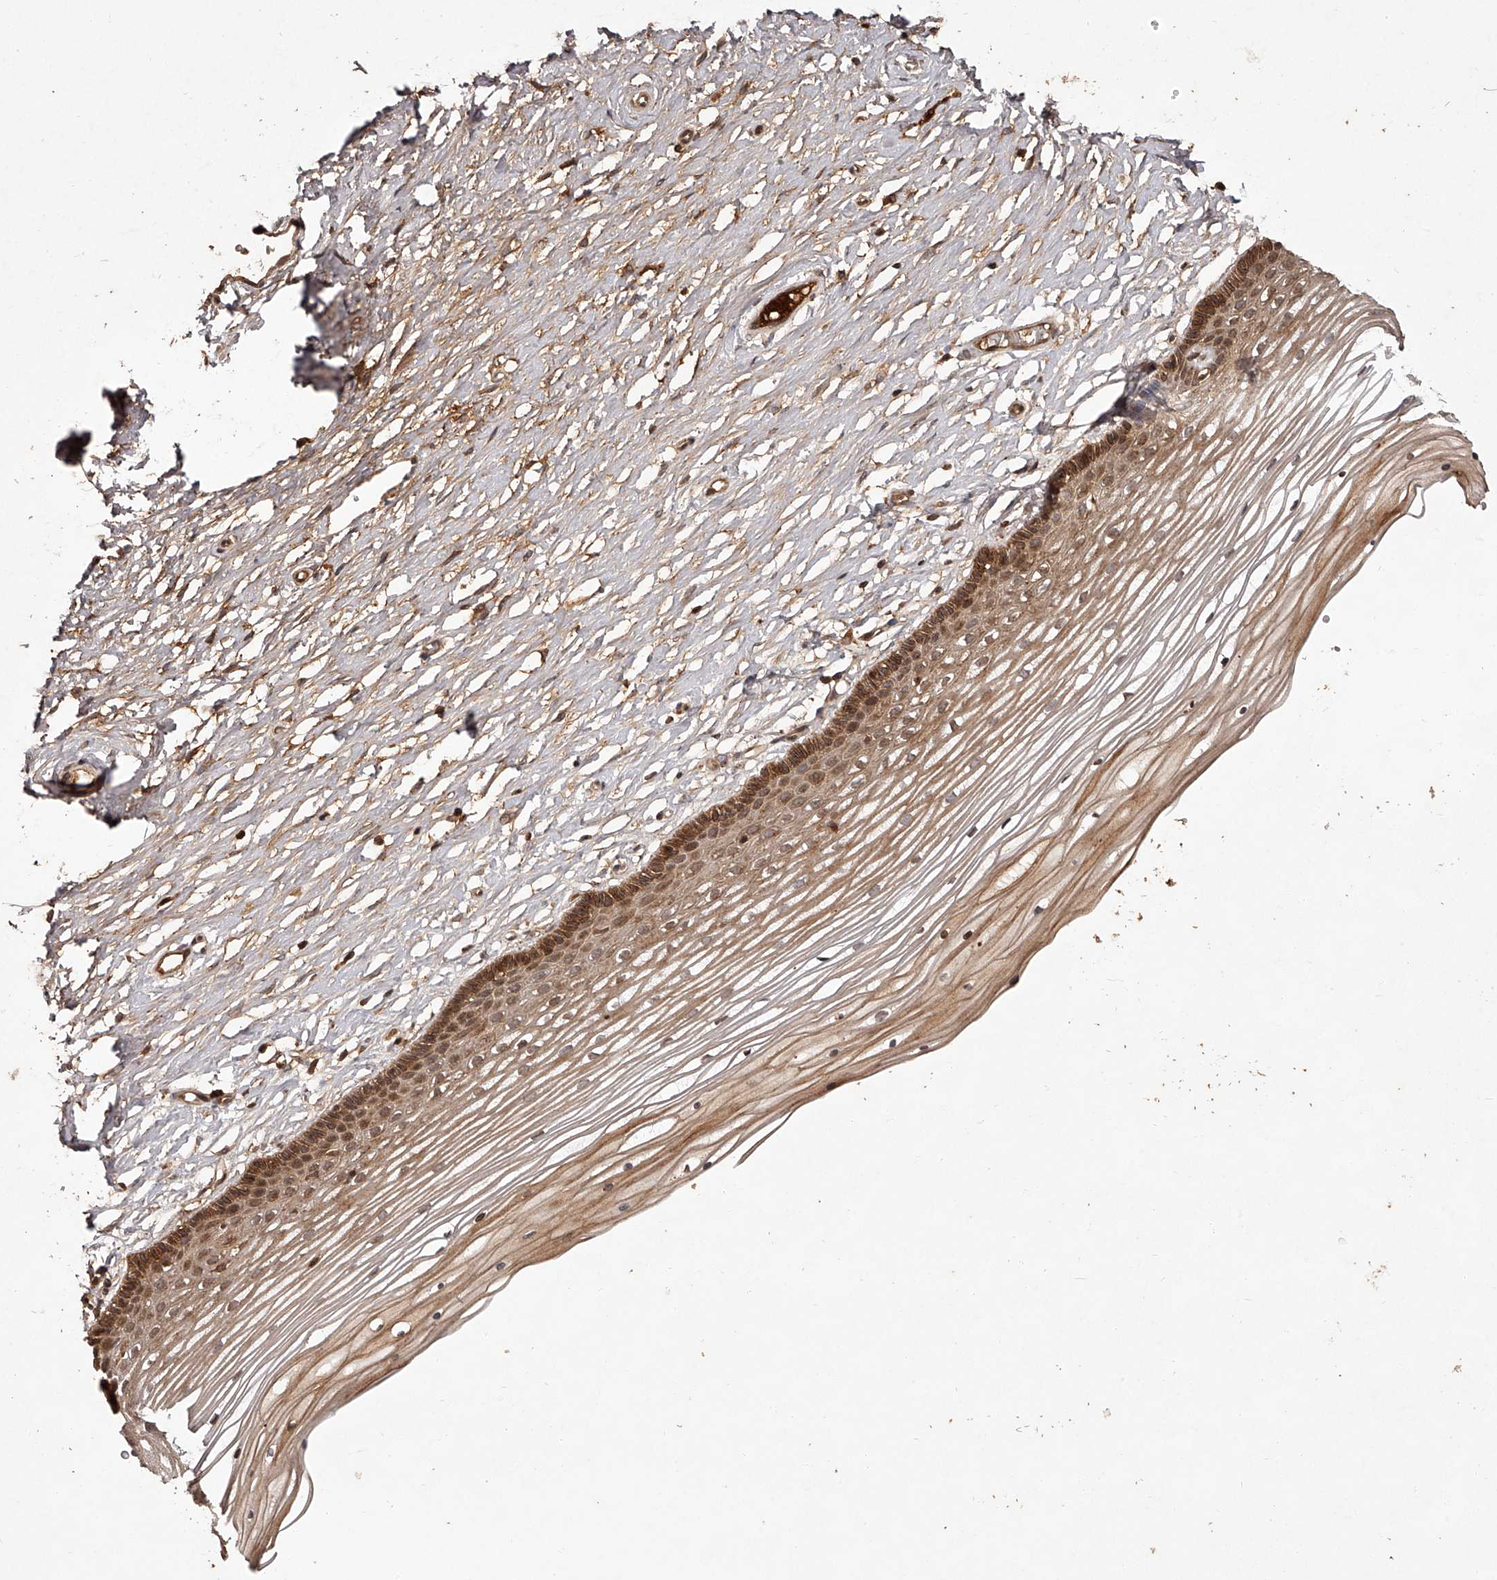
{"staining": {"intensity": "strong", "quantity": ">75%", "location": "cytoplasmic/membranous"}, "tissue": "vagina", "cell_type": "Squamous epithelial cells", "image_type": "normal", "snomed": [{"axis": "morphology", "description": "Normal tissue, NOS"}, {"axis": "topography", "description": "Vagina"}, {"axis": "topography", "description": "Cervix"}], "caption": "An immunohistochemistry micrograph of benign tissue is shown. Protein staining in brown highlights strong cytoplasmic/membranous positivity in vagina within squamous epithelial cells. (DAB IHC with brightfield microscopy, high magnification).", "gene": "CRYZL1", "patient": {"sex": "female", "age": 40}}